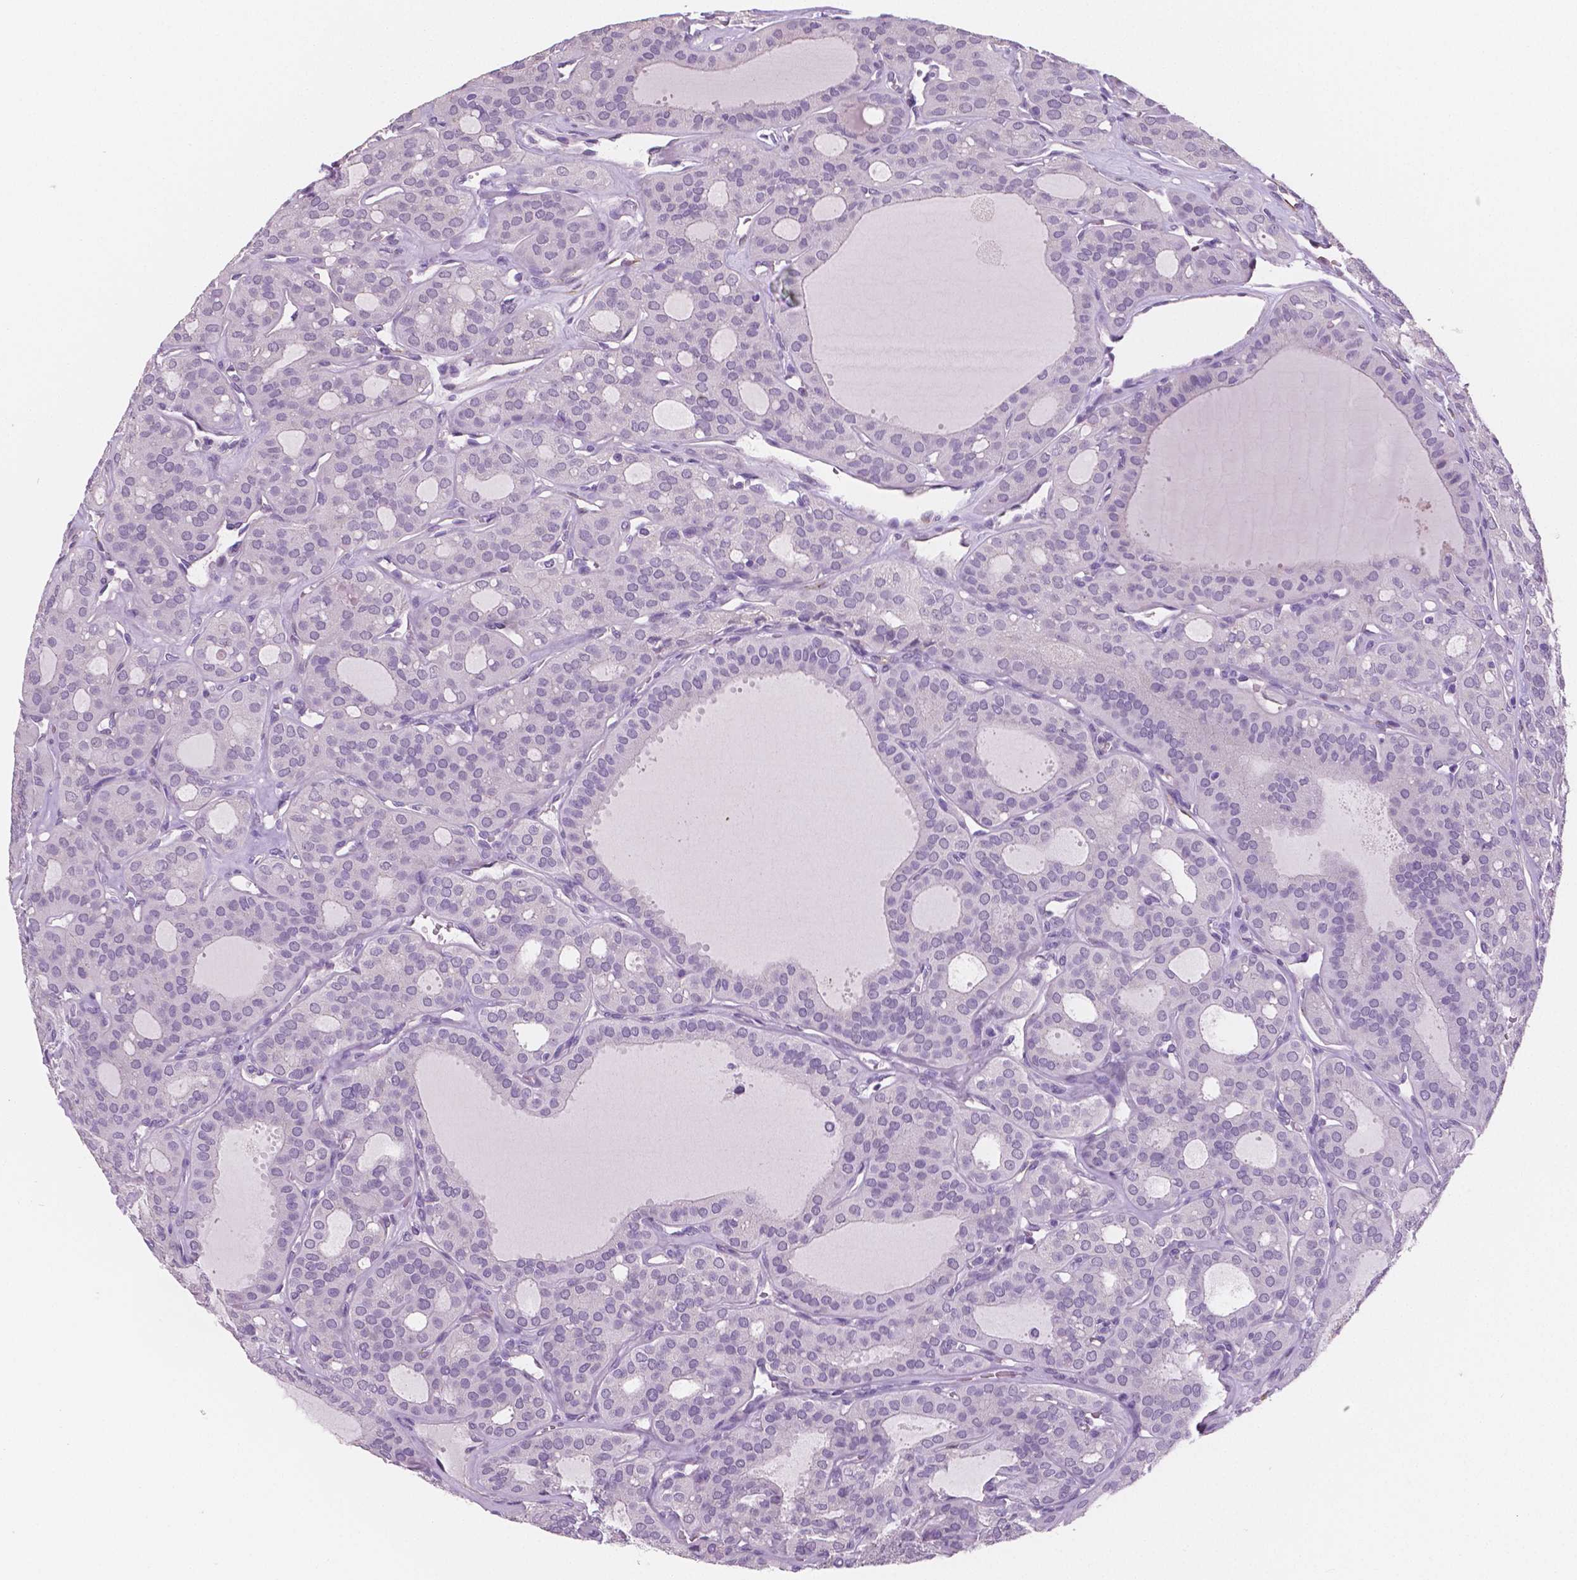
{"staining": {"intensity": "negative", "quantity": "none", "location": "none"}, "tissue": "thyroid cancer", "cell_type": "Tumor cells", "image_type": "cancer", "snomed": [{"axis": "morphology", "description": "Follicular adenoma carcinoma, NOS"}, {"axis": "topography", "description": "Thyroid gland"}], "caption": "This is an immunohistochemistry (IHC) image of human thyroid follicular adenoma carcinoma. There is no staining in tumor cells.", "gene": "TSPAN7", "patient": {"sex": "male", "age": 75}}